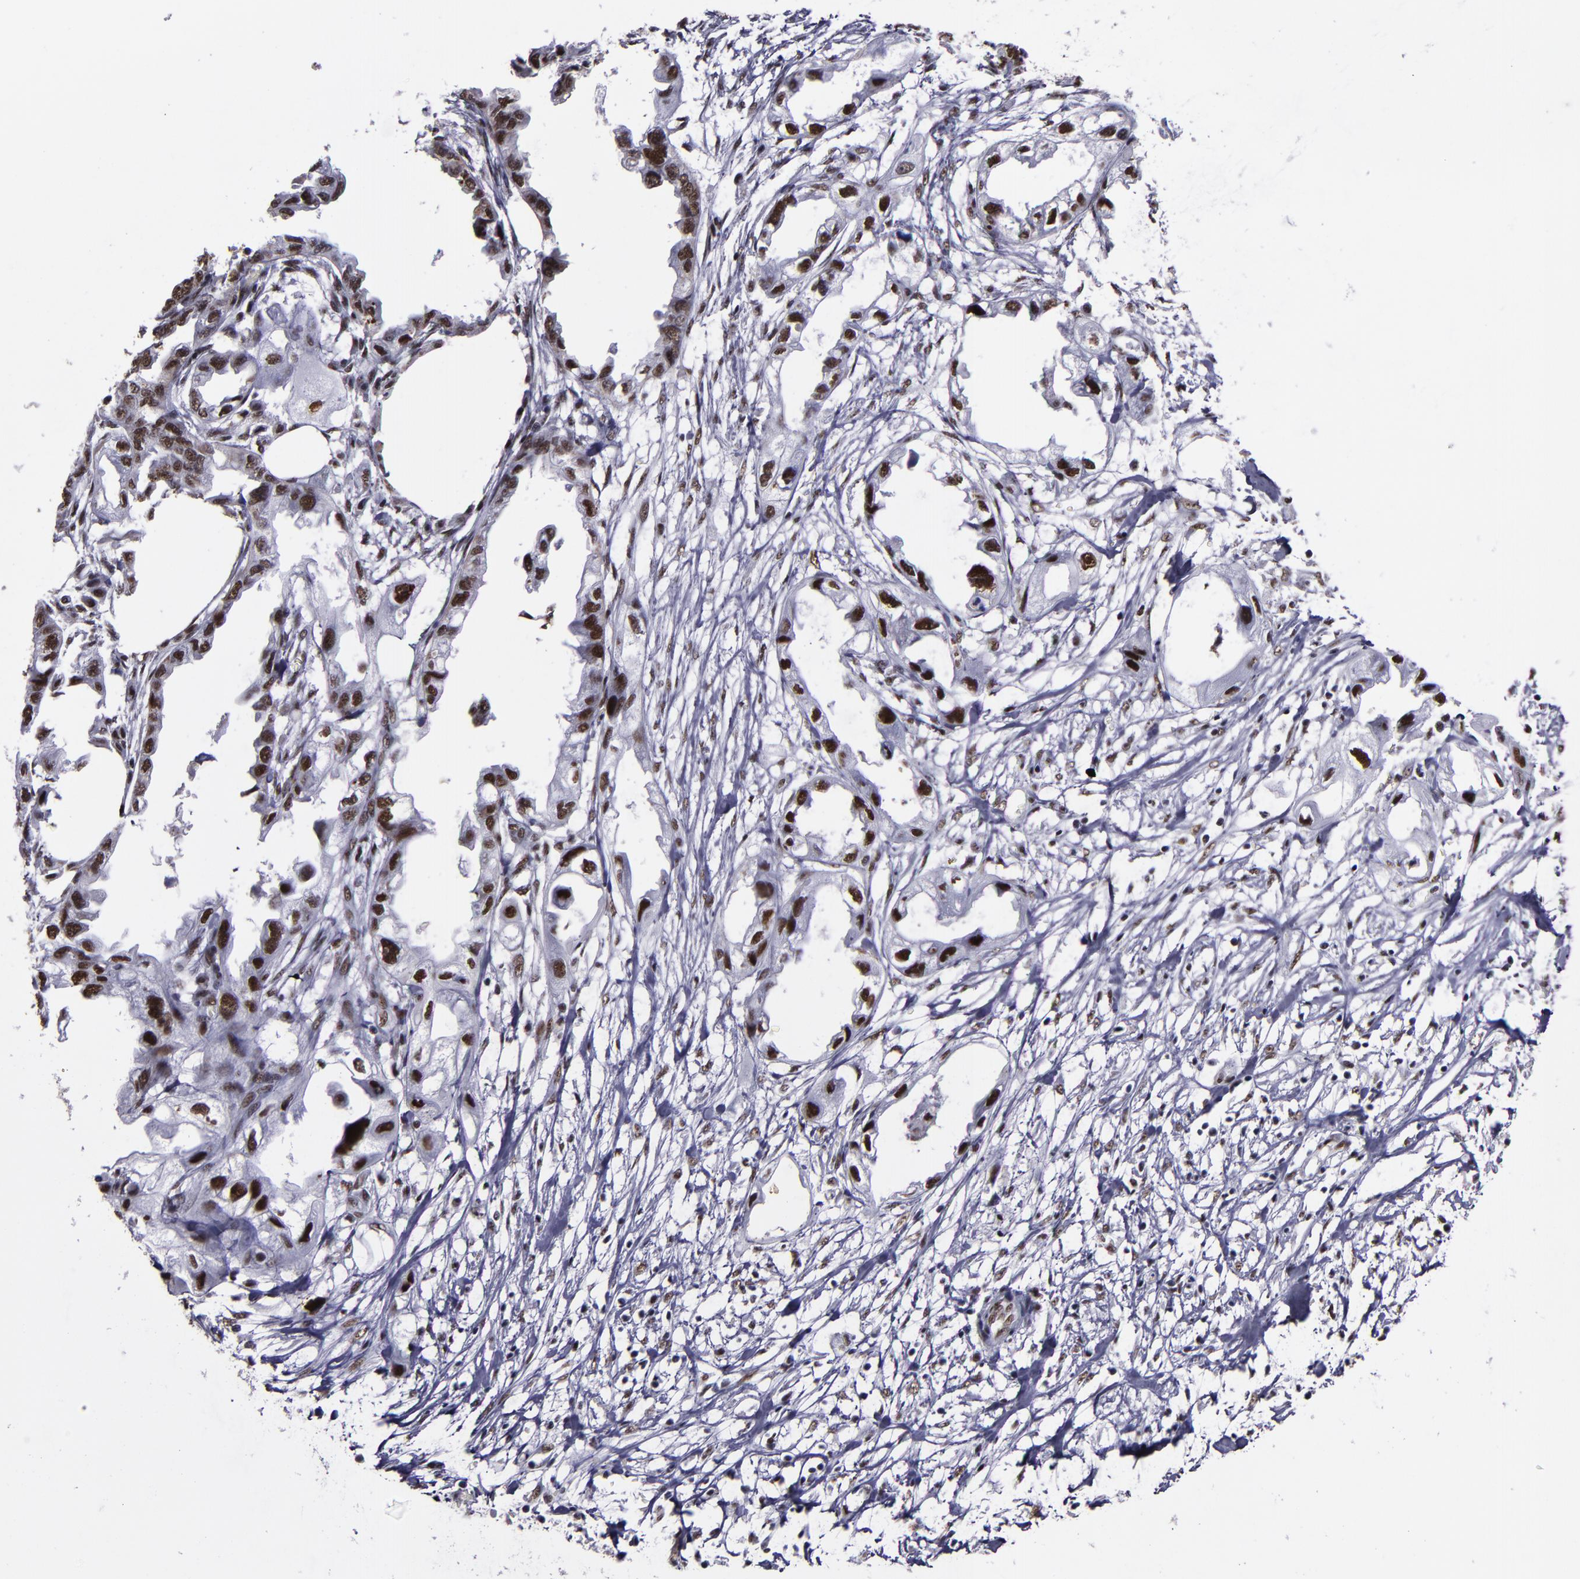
{"staining": {"intensity": "moderate", "quantity": ">75%", "location": "nuclear"}, "tissue": "endometrial cancer", "cell_type": "Tumor cells", "image_type": "cancer", "snomed": [{"axis": "morphology", "description": "Adenocarcinoma, NOS"}, {"axis": "topography", "description": "Endometrium"}], "caption": "Immunohistochemistry (IHC) (DAB) staining of human endometrial adenocarcinoma displays moderate nuclear protein staining in about >75% of tumor cells.", "gene": "PPP4R3A", "patient": {"sex": "female", "age": 67}}